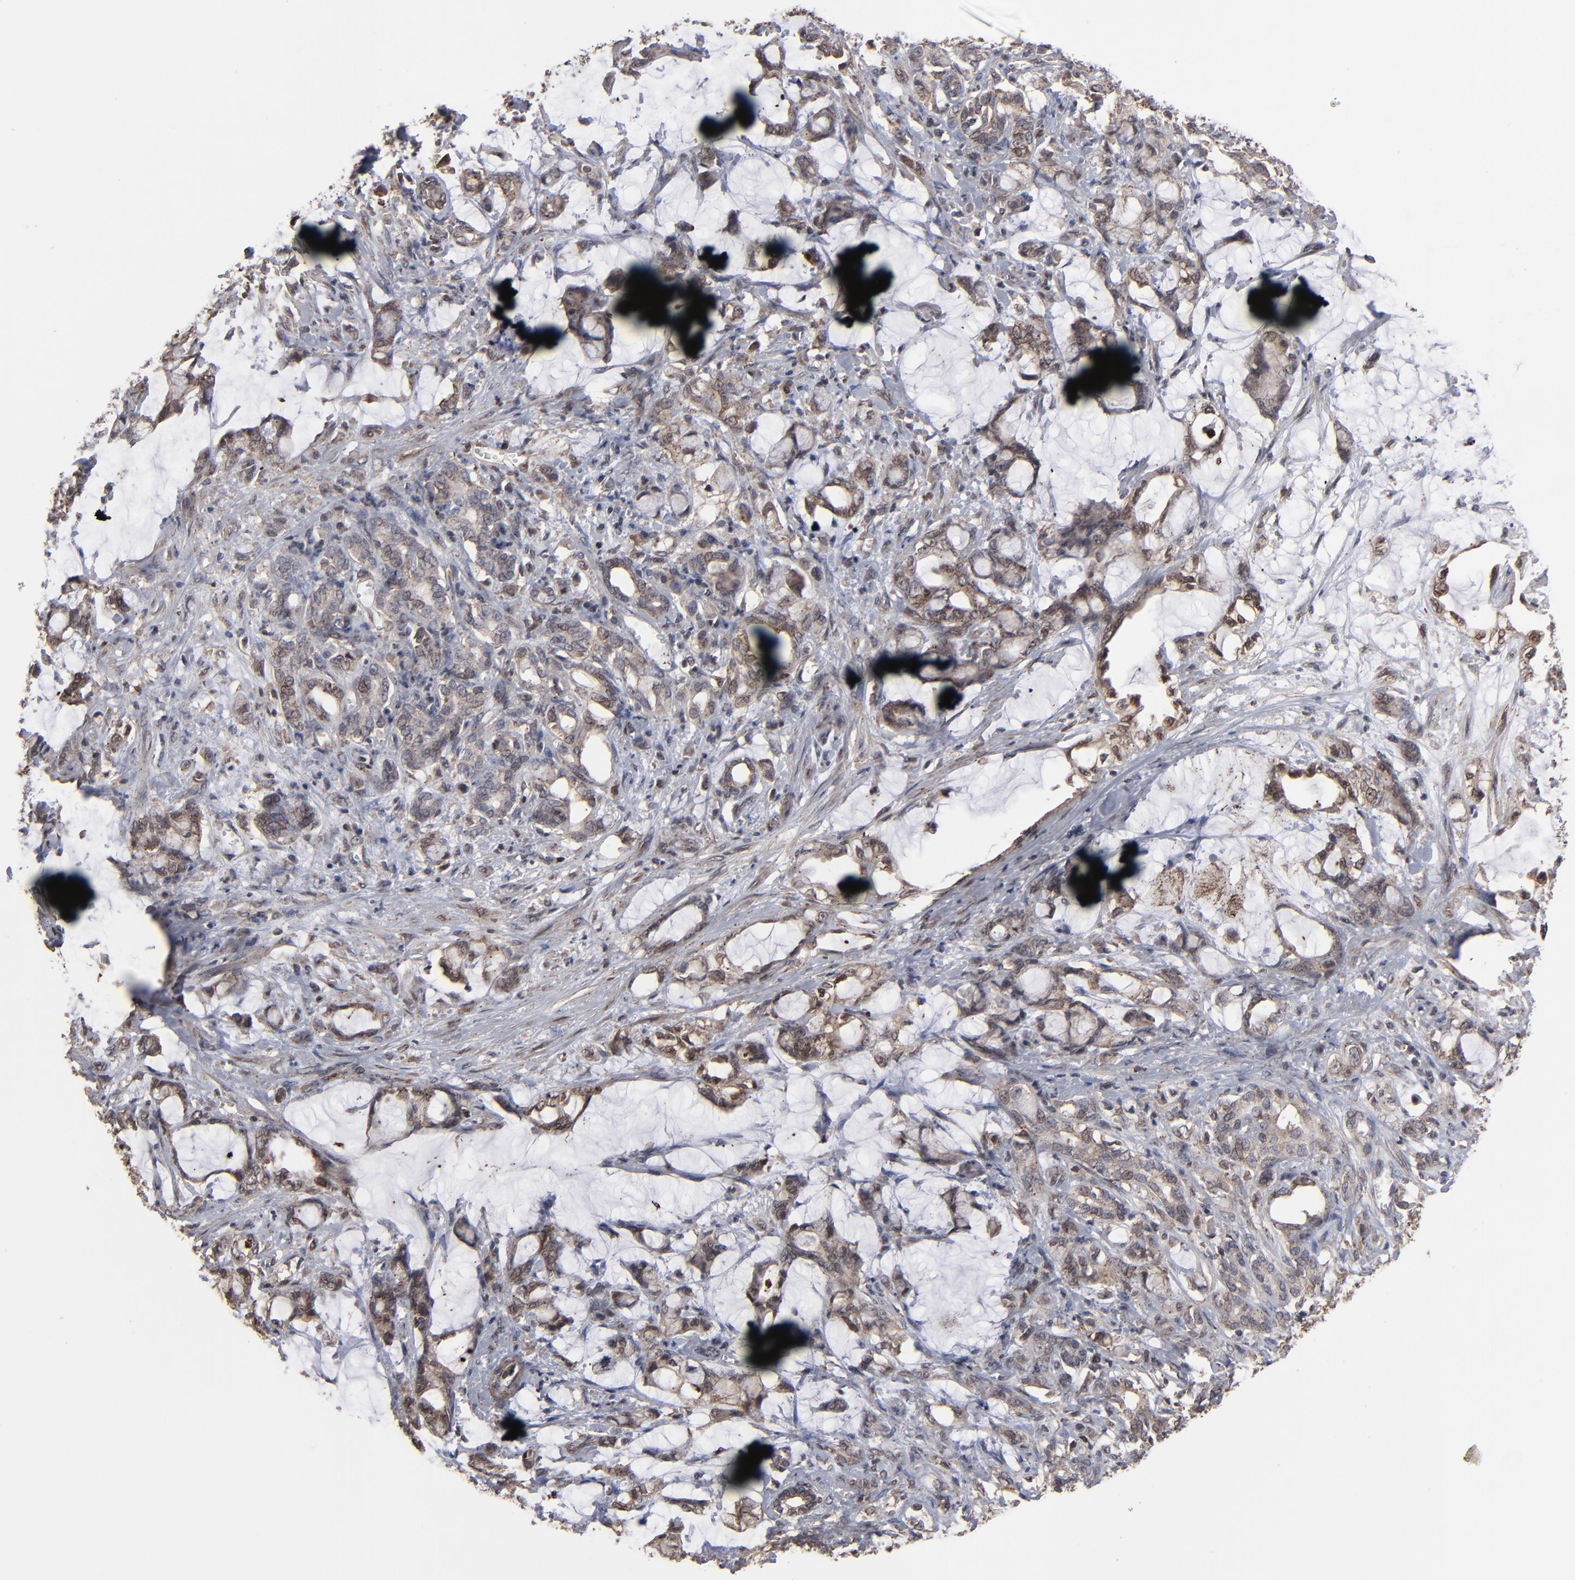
{"staining": {"intensity": "weak", "quantity": ">75%", "location": "cytoplasmic/membranous"}, "tissue": "pancreatic cancer", "cell_type": "Tumor cells", "image_type": "cancer", "snomed": [{"axis": "morphology", "description": "Adenocarcinoma, NOS"}, {"axis": "topography", "description": "Pancreas"}], "caption": "An image showing weak cytoplasmic/membranous positivity in about >75% of tumor cells in pancreatic cancer, as visualized by brown immunohistochemical staining.", "gene": "KIAA2026", "patient": {"sex": "female", "age": 73}}